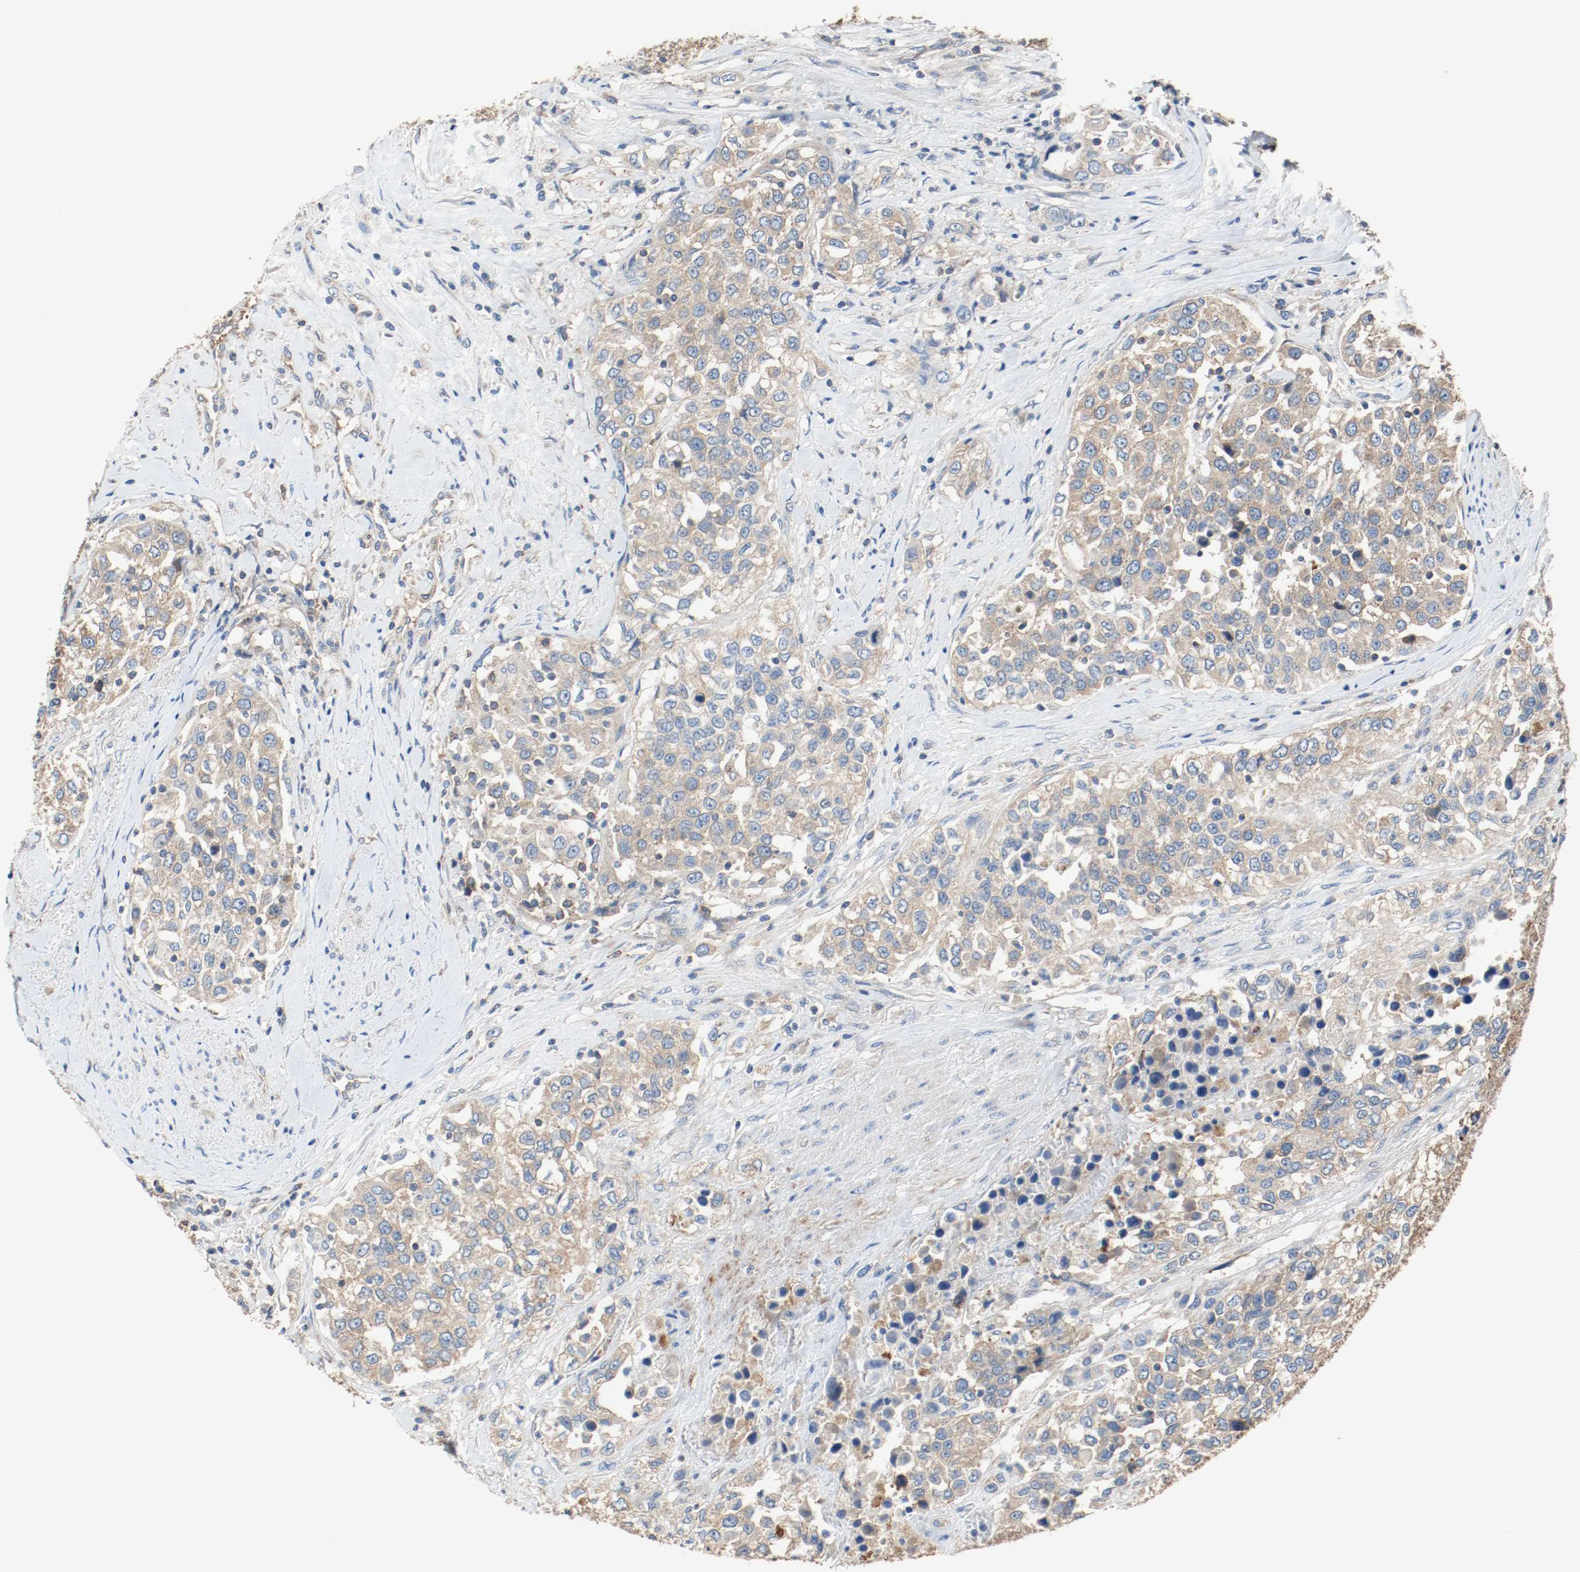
{"staining": {"intensity": "weak", "quantity": ">75%", "location": "cytoplasmic/membranous"}, "tissue": "urothelial cancer", "cell_type": "Tumor cells", "image_type": "cancer", "snomed": [{"axis": "morphology", "description": "Urothelial carcinoma, High grade"}, {"axis": "topography", "description": "Urinary bladder"}], "caption": "Immunohistochemistry (IHC) staining of urothelial cancer, which reveals low levels of weak cytoplasmic/membranous expression in approximately >75% of tumor cells indicating weak cytoplasmic/membranous protein staining. The staining was performed using DAB (3,3'-diaminobenzidine) (brown) for protein detection and nuclei were counterstained in hematoxylin (blue).", "gene": "TUBA3D", "patient": {"sex": "female", "age": 80}}